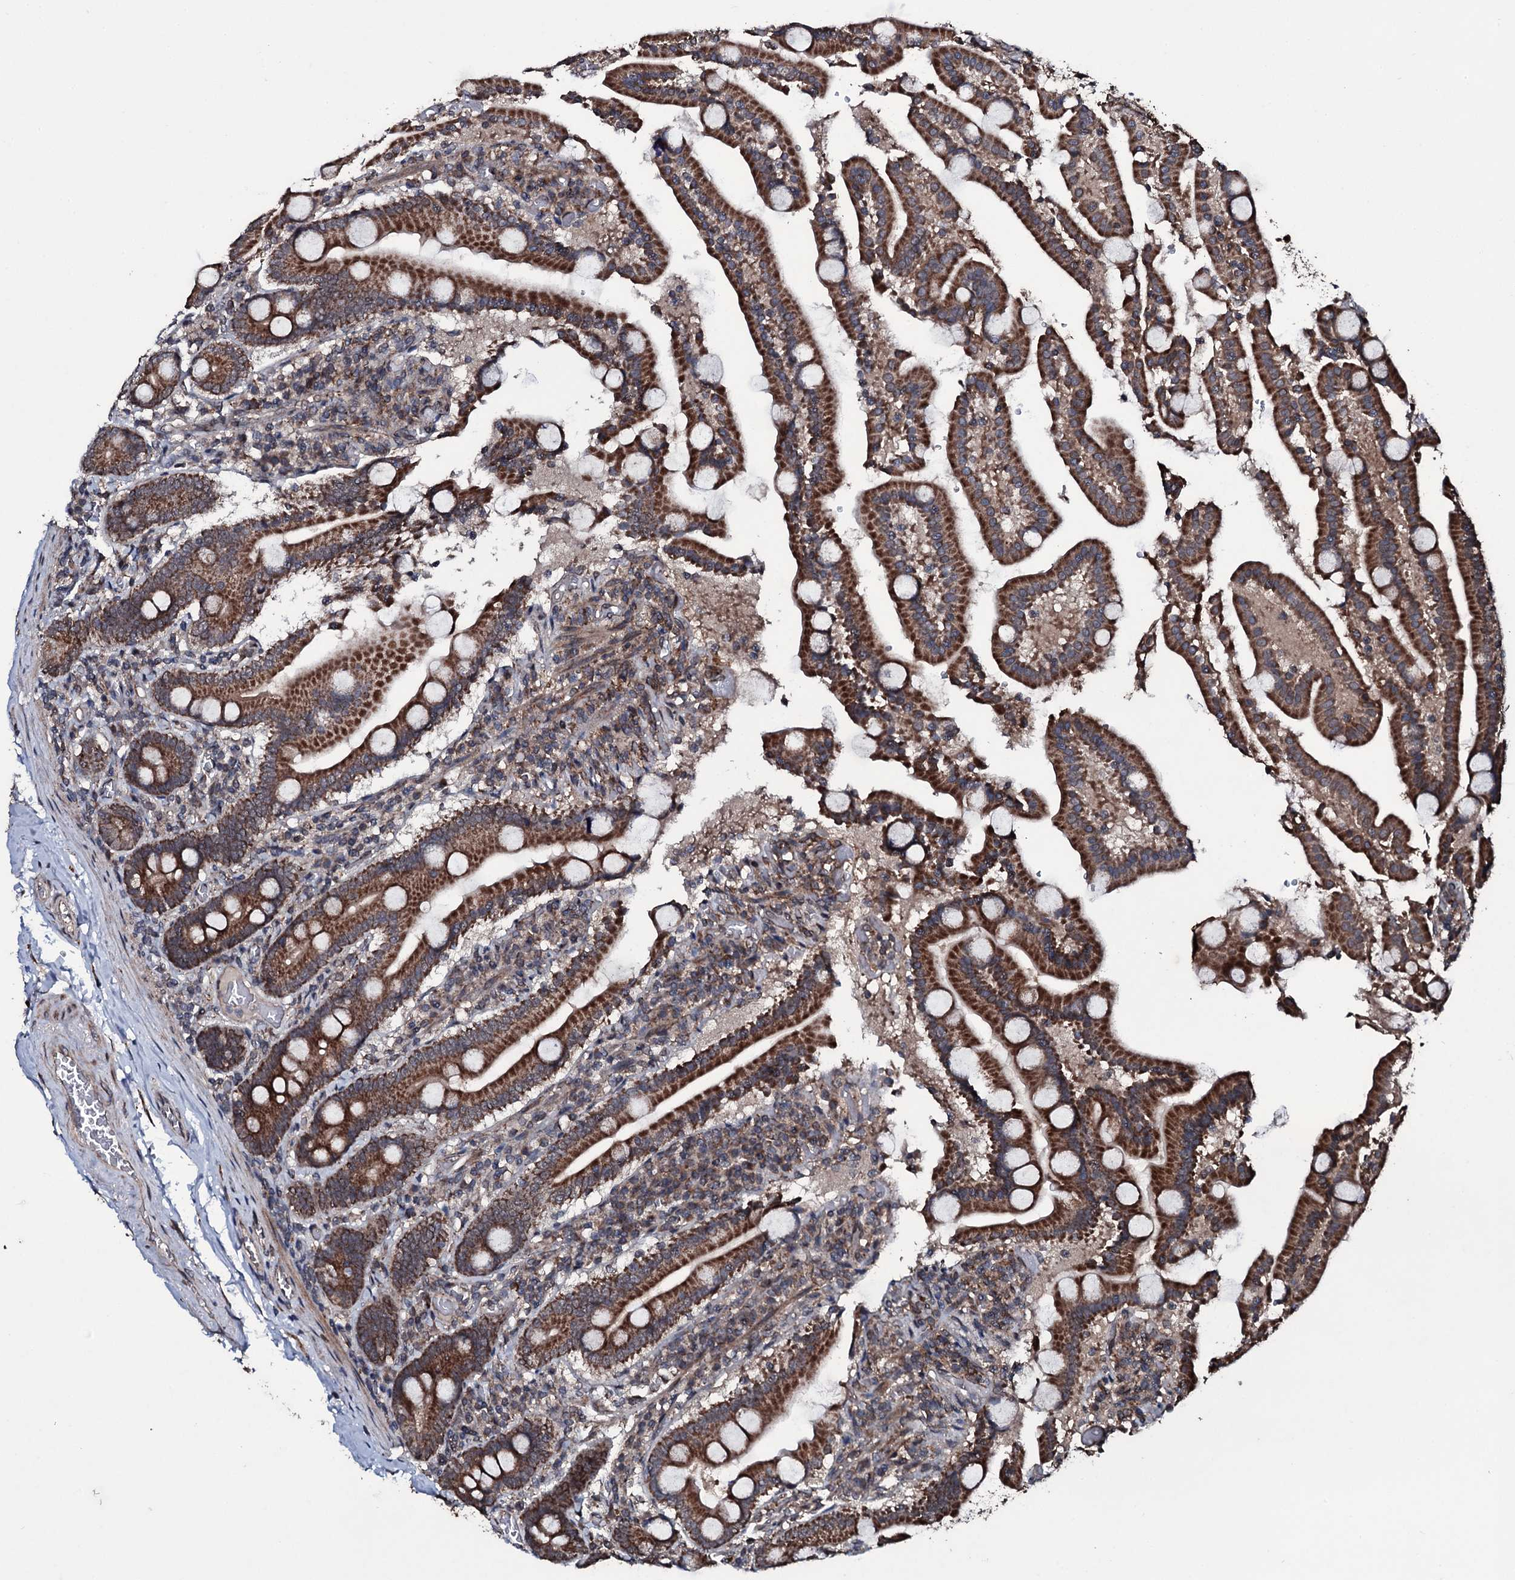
{"staining": {"intensity": "strong", "quantity": ">75%", "location": "cytoplasmic/membranous"}, "tissue": "duodenum", "cell_type": "Glandular cells", "image_type": "normal", "snomed": [{"axis": "morphology", "description": "Normal tissue, NOS"}, {"axis": "topography", "description": "Duodenum"}], "caption": "Immunohistochemical staining of normal human duodenum demonstrates high levels of strong cytoplasmic/membranous positivity in approximately >75% of glandular cells.", "gene": "MRPS31", "patient": {"sex": "male", "age": 55}}